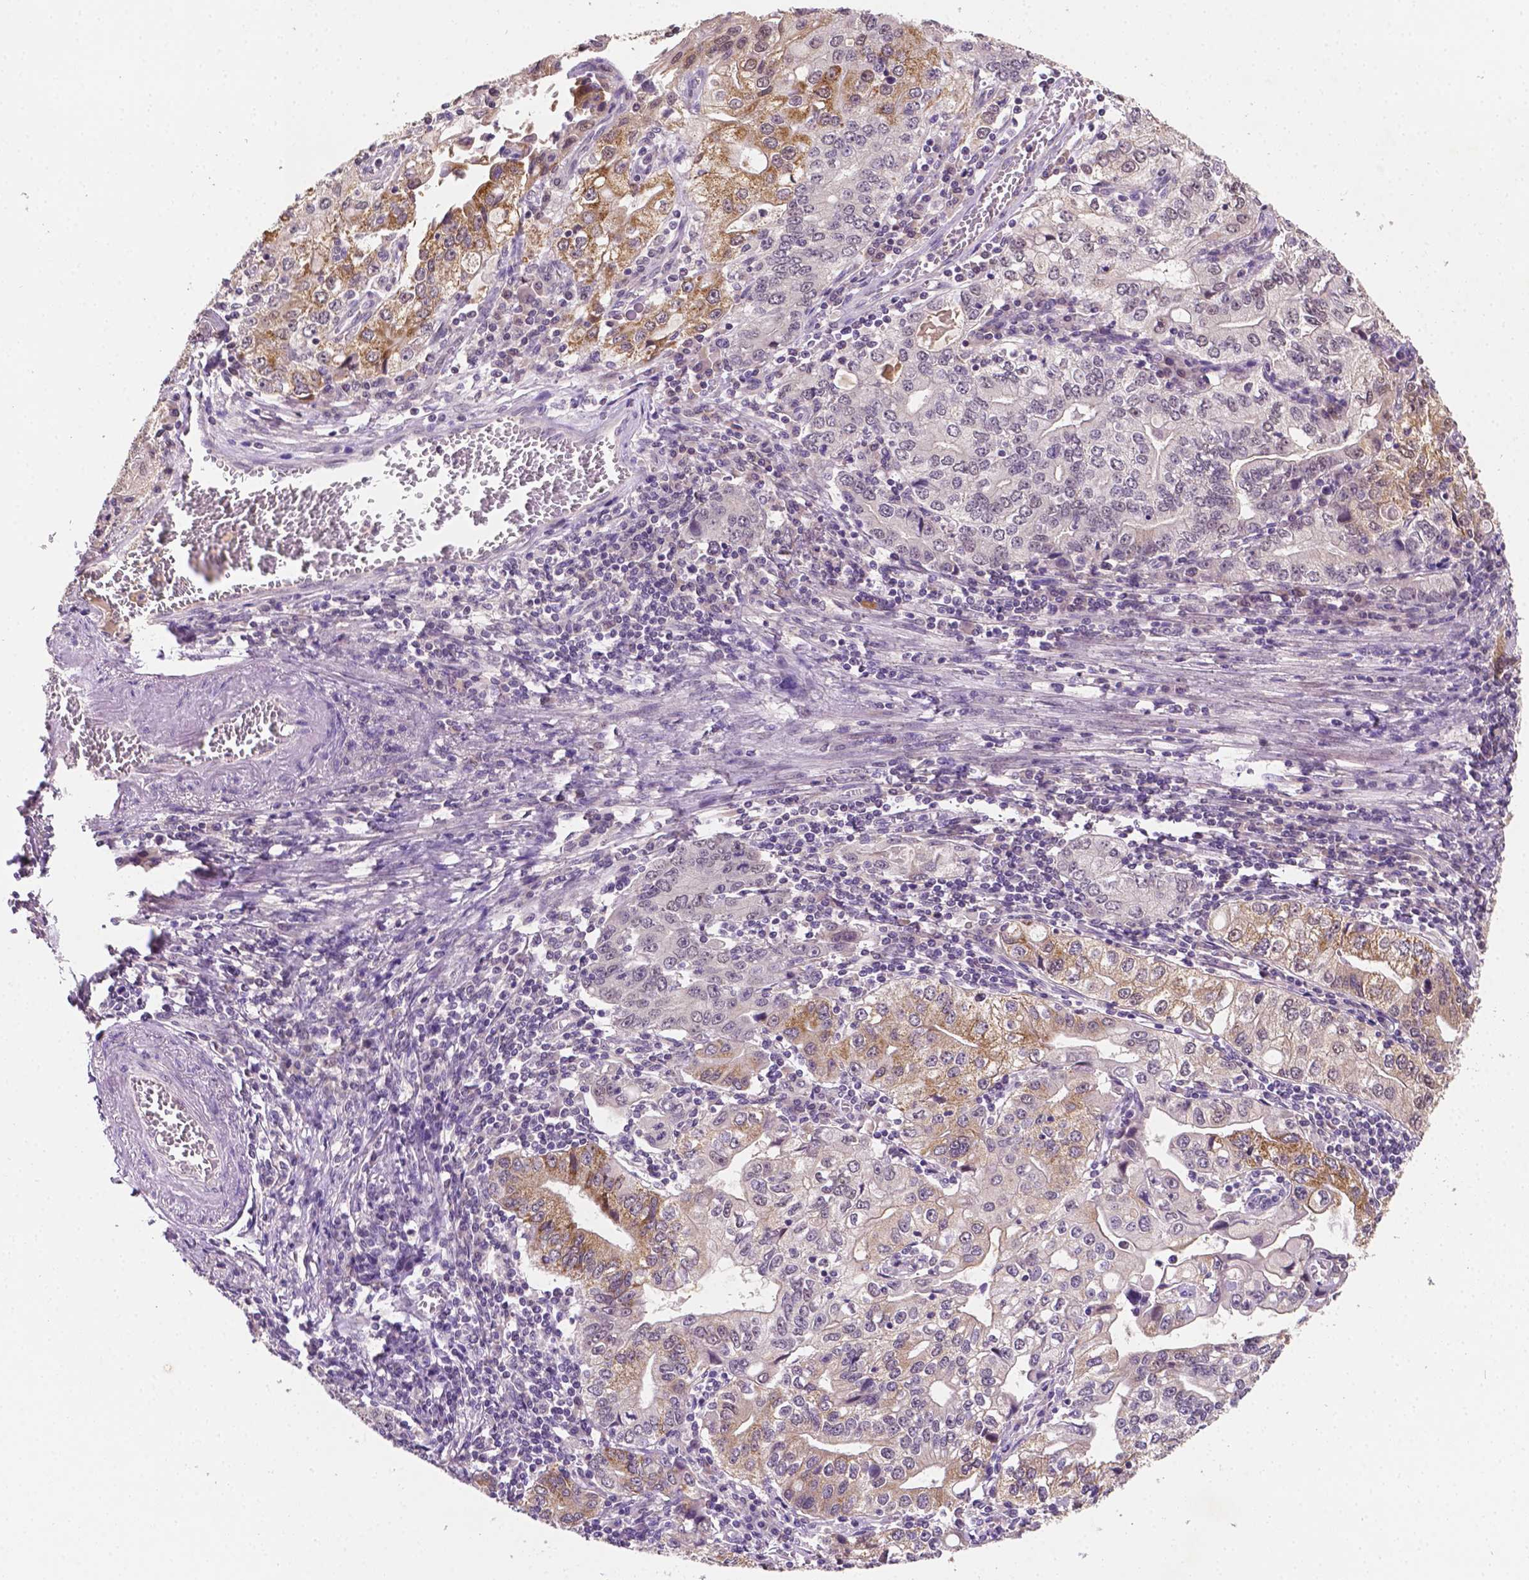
{"staining": {"intensity": "moderate", "quantity": "<25%", "location": "cytoplasmic/membranous"}, "tissue": "stomach cancer", "cell_type": "Tumor cells", "image_type": "cancer", "snomed": [{"axis": "morphology", "description": "Adenocarcinoma, NOS"}, {"axis": "topography", "description": "Stomach, lower"}], "caption": "This is an image of IHC staining of stomach cancer (adenocarcinoma), which shows moderate staining in the cytoplasmic/membranous of tumor cells.", "gene": "MROH6", "patient": {"sex": "female", "age": 72}}